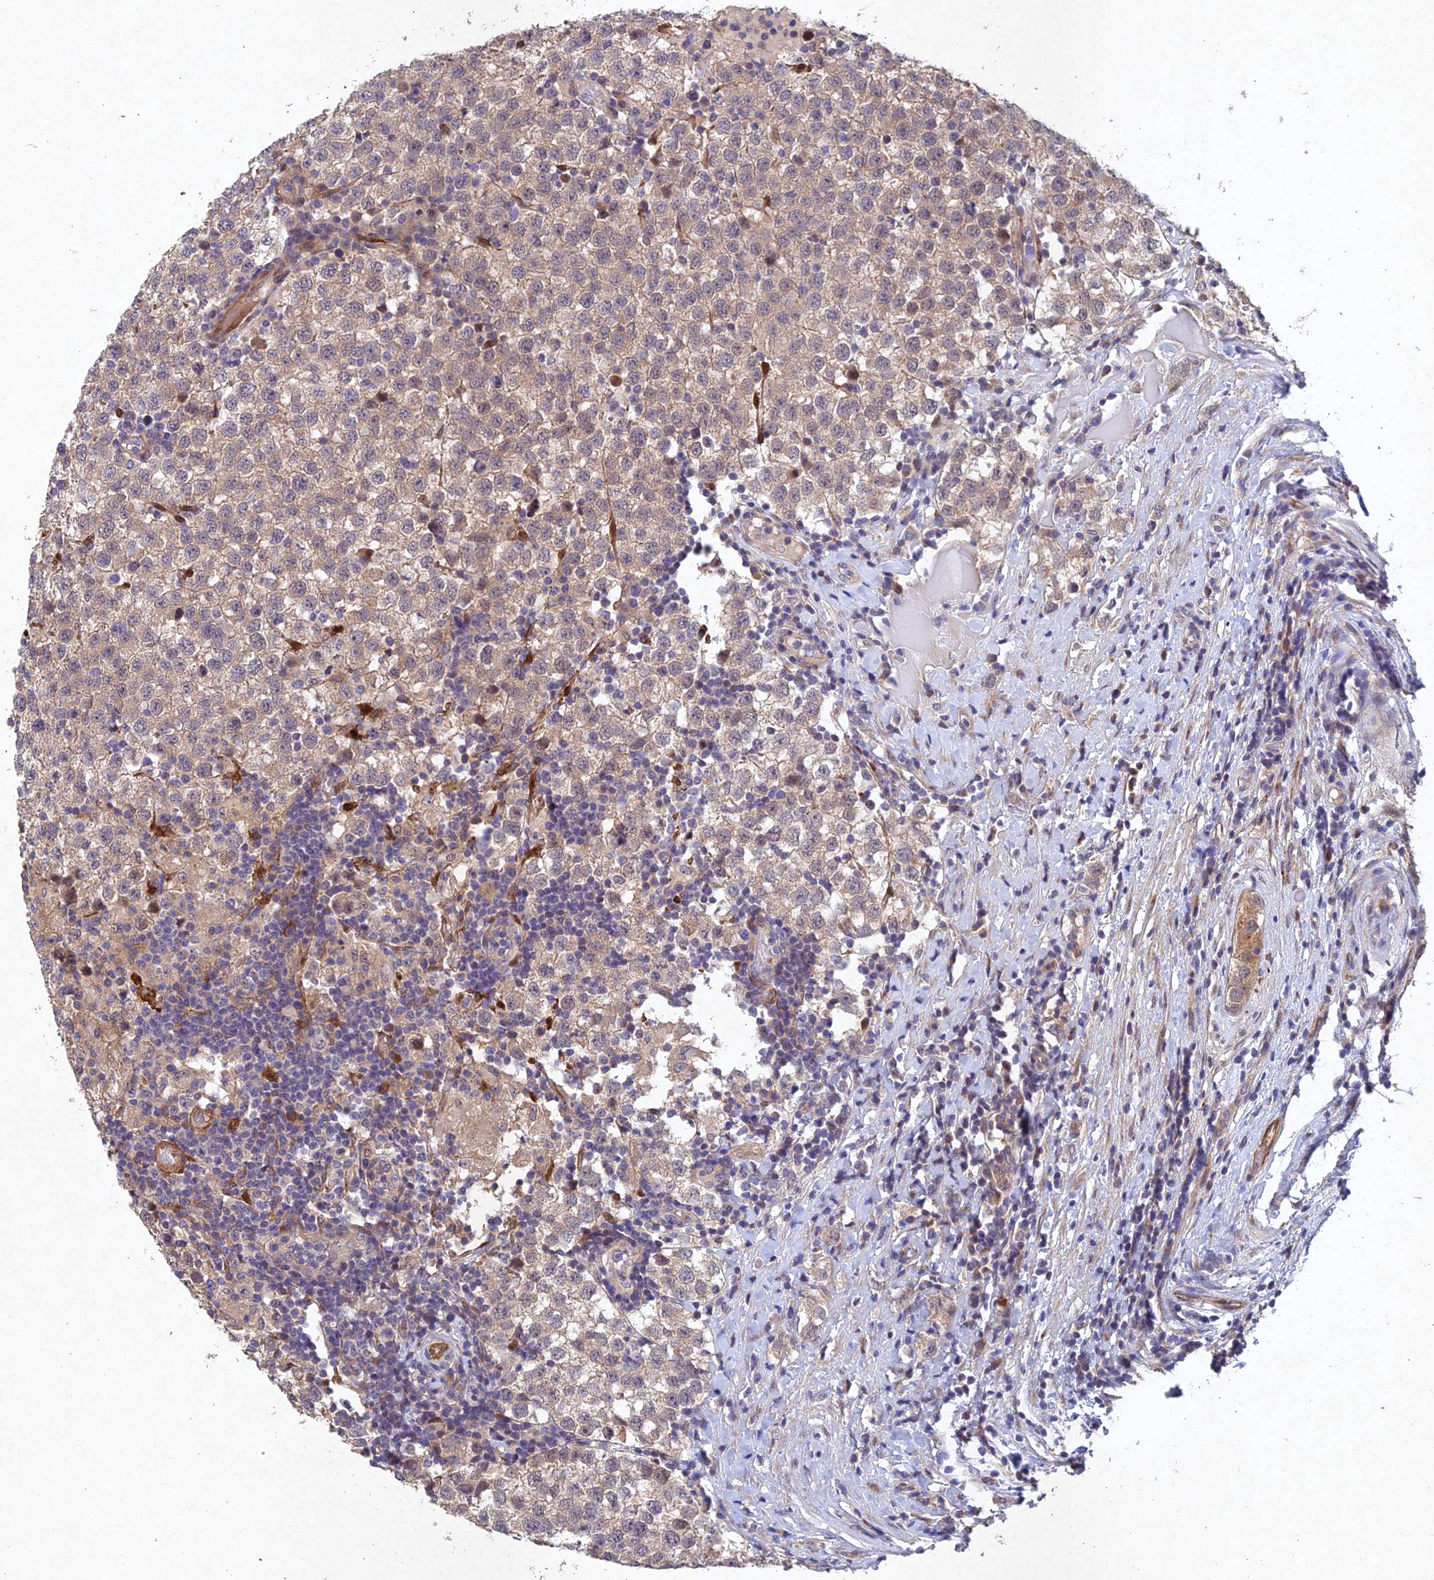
{"staining": {"intensity": "weak", "quantity": "25%-75%", "location": "cytoplasmic/membranous"}, "tissue": "testis cancer", "cell_type": "Tumor cells", "image_type": "cancer", "snomed": [{"axis": "morphology", "description": "Seminoma, NOS"}, {"axis": "topography", "description": "Testis"}], "caption": "An immunohistochemistry micrograph of tumor tissue is shown. Protein staining in brown highlights weak cytoplasmic/membranous positivity in seminoma (testis) within tumor cells. (Stains: DAB (3,3'-diaminobenzidine) in brown, nuclei in blue, Microscopy: brightfield microscopy at high magnification).", "gene": "NSMCE1", "patient": {"sex": "male", "age": 34}}